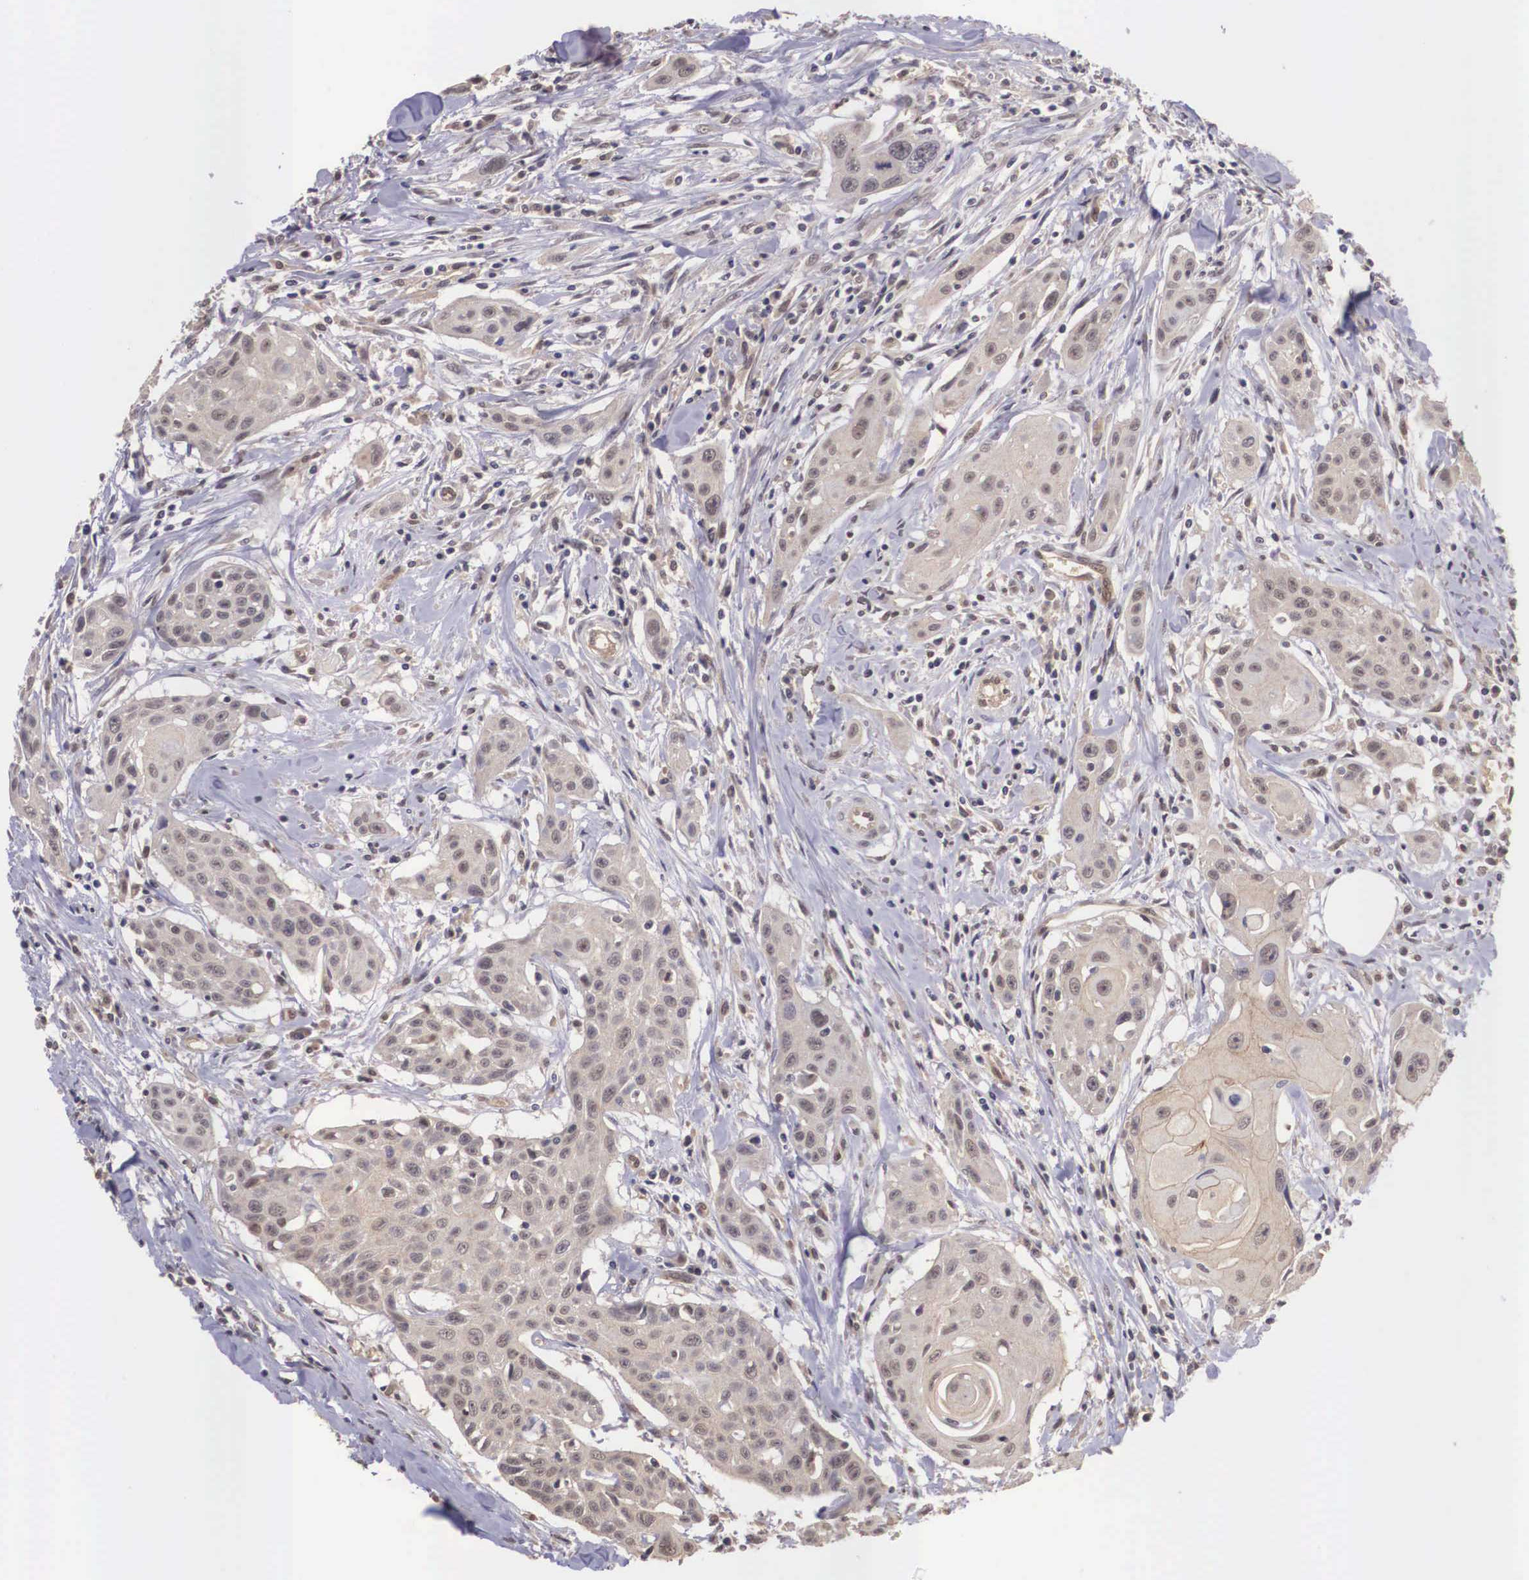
{"staining": {"intensity": "weak", "quantity": ">75%", "location": "cytoplasmic/membranous"}, "tissue": "head and neck cancer", "cell_type": "Tumor cells", "image_type": "cancer", "snomed": [{"axis": "morphology", "description": "Squamous cell carcinoma, NOS"}, {"axis": "morphology", "description": "Squamous cell carcinoma, metastatic, NOS"}, {"axis": "topography", "description": "Lymph node"}, {"axis": "topography", "description": "Salivary gland"}, {"axis": "topography", "description": "Head-Neck"}], "caption": "The histopathology image exhibits immunohistochemical staining of metastatic squamous cell carcinoma (head and neck). There is weak cytoplasmic/membranous staining is present in about >75% of tumor cells.", "gene": "VASH1", "patient": {"sex": "female", "age": 74}}